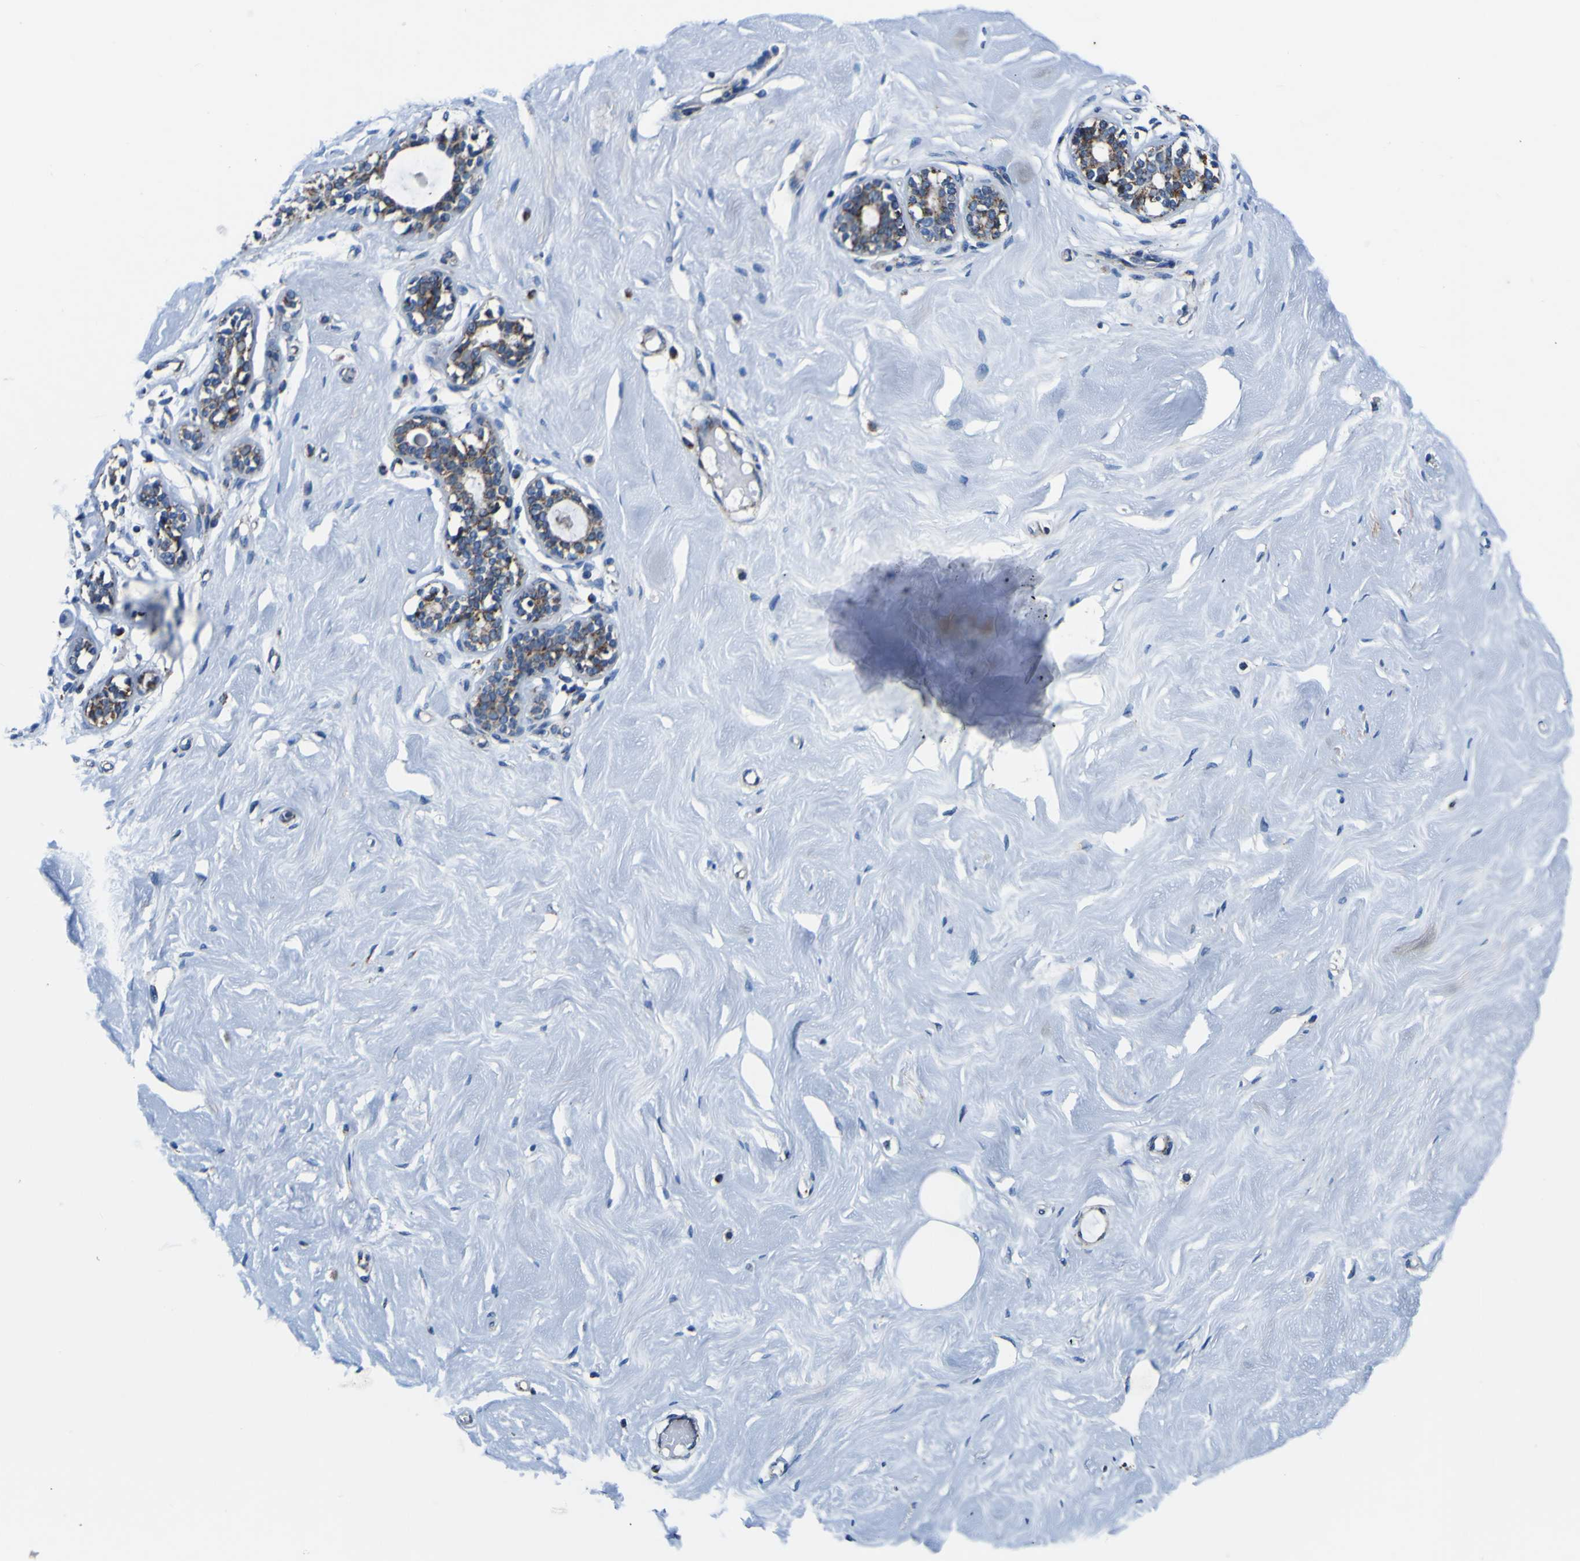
{"staining": {"intensity": "negative", "quantity": "none", "location": "none"}, "tissue": "breast", "cell_type": "Adipocytes", "image_type": "normal", "snomed": [{"axis": "morphology", "description": "Normal tissue, NOS"}, {"axis": "topography", "description": "Breast"}], "caption": "This is an immunohistochemistry (IHC) image of unremarkable human breast. There is no staining in adipocytes.", "gene": "PTRH2", "patient": {"sex": "female", "age": 23}}